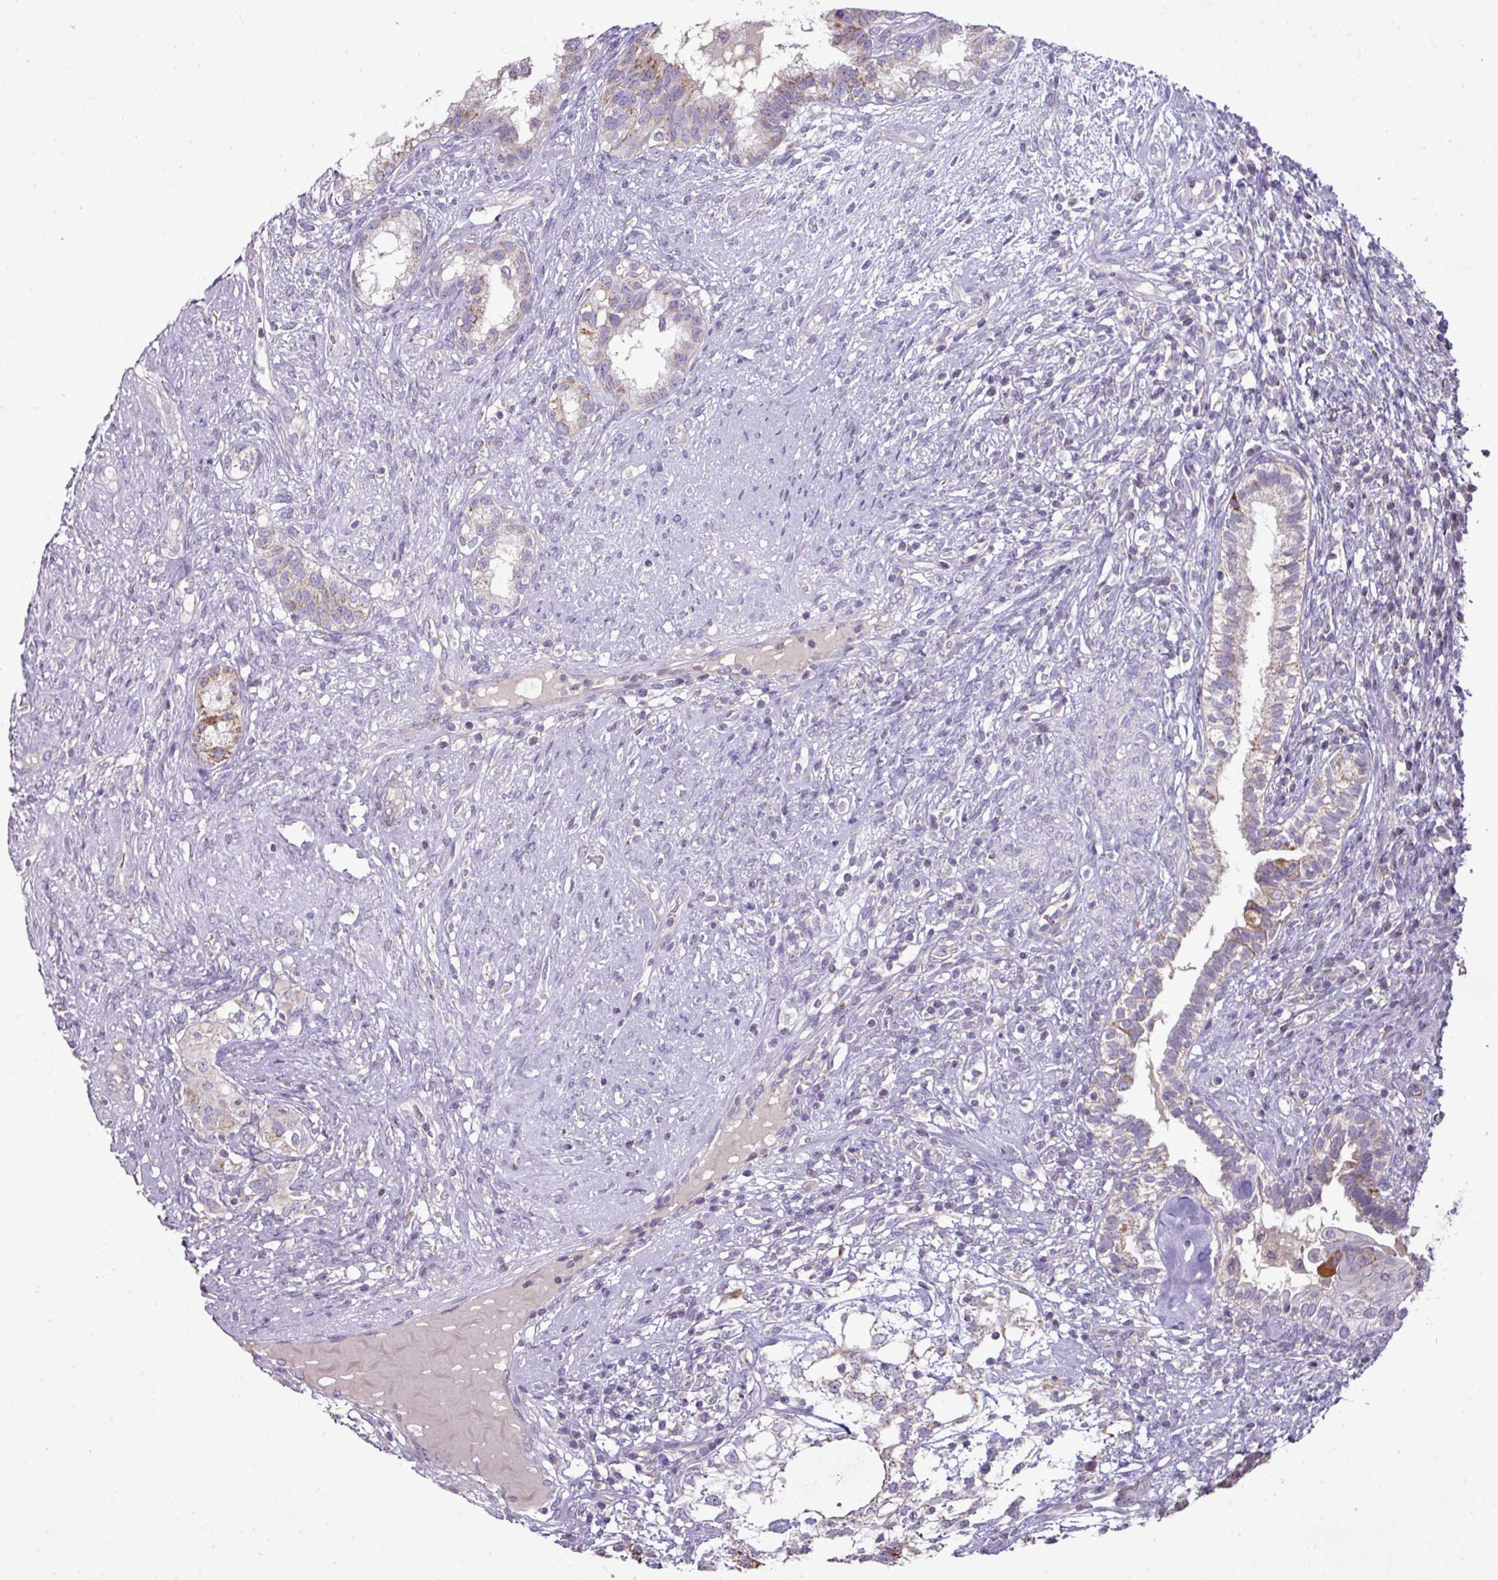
{"staining": {"intensity": "moderate", "quantity": "<25%", "location": "cytoplasmic/membranous"}, "tissue": "testis cancer", "cell_type": "Tumor cells", "image_type": "cancer", "snomed": [{"axis": "morphology", "description": "Seminoma, NOS"}, {"axis": "morphology", "description": "Carcinoma, Embryonal, NOS"}, {"axis": "topography", "description": "Testis"}], "caption": "Immunohistochemistry of human testis cancer (embryonal carcinoma) demonstrates low levels of moderate cytoplasmic/membranous positivity in about <25% of tumor cells. (DAB = brown stain, brightfield microscopy at high magnification).", "gene": "TRAPPC1", "patient": {"sex": "male", "age": 41}}